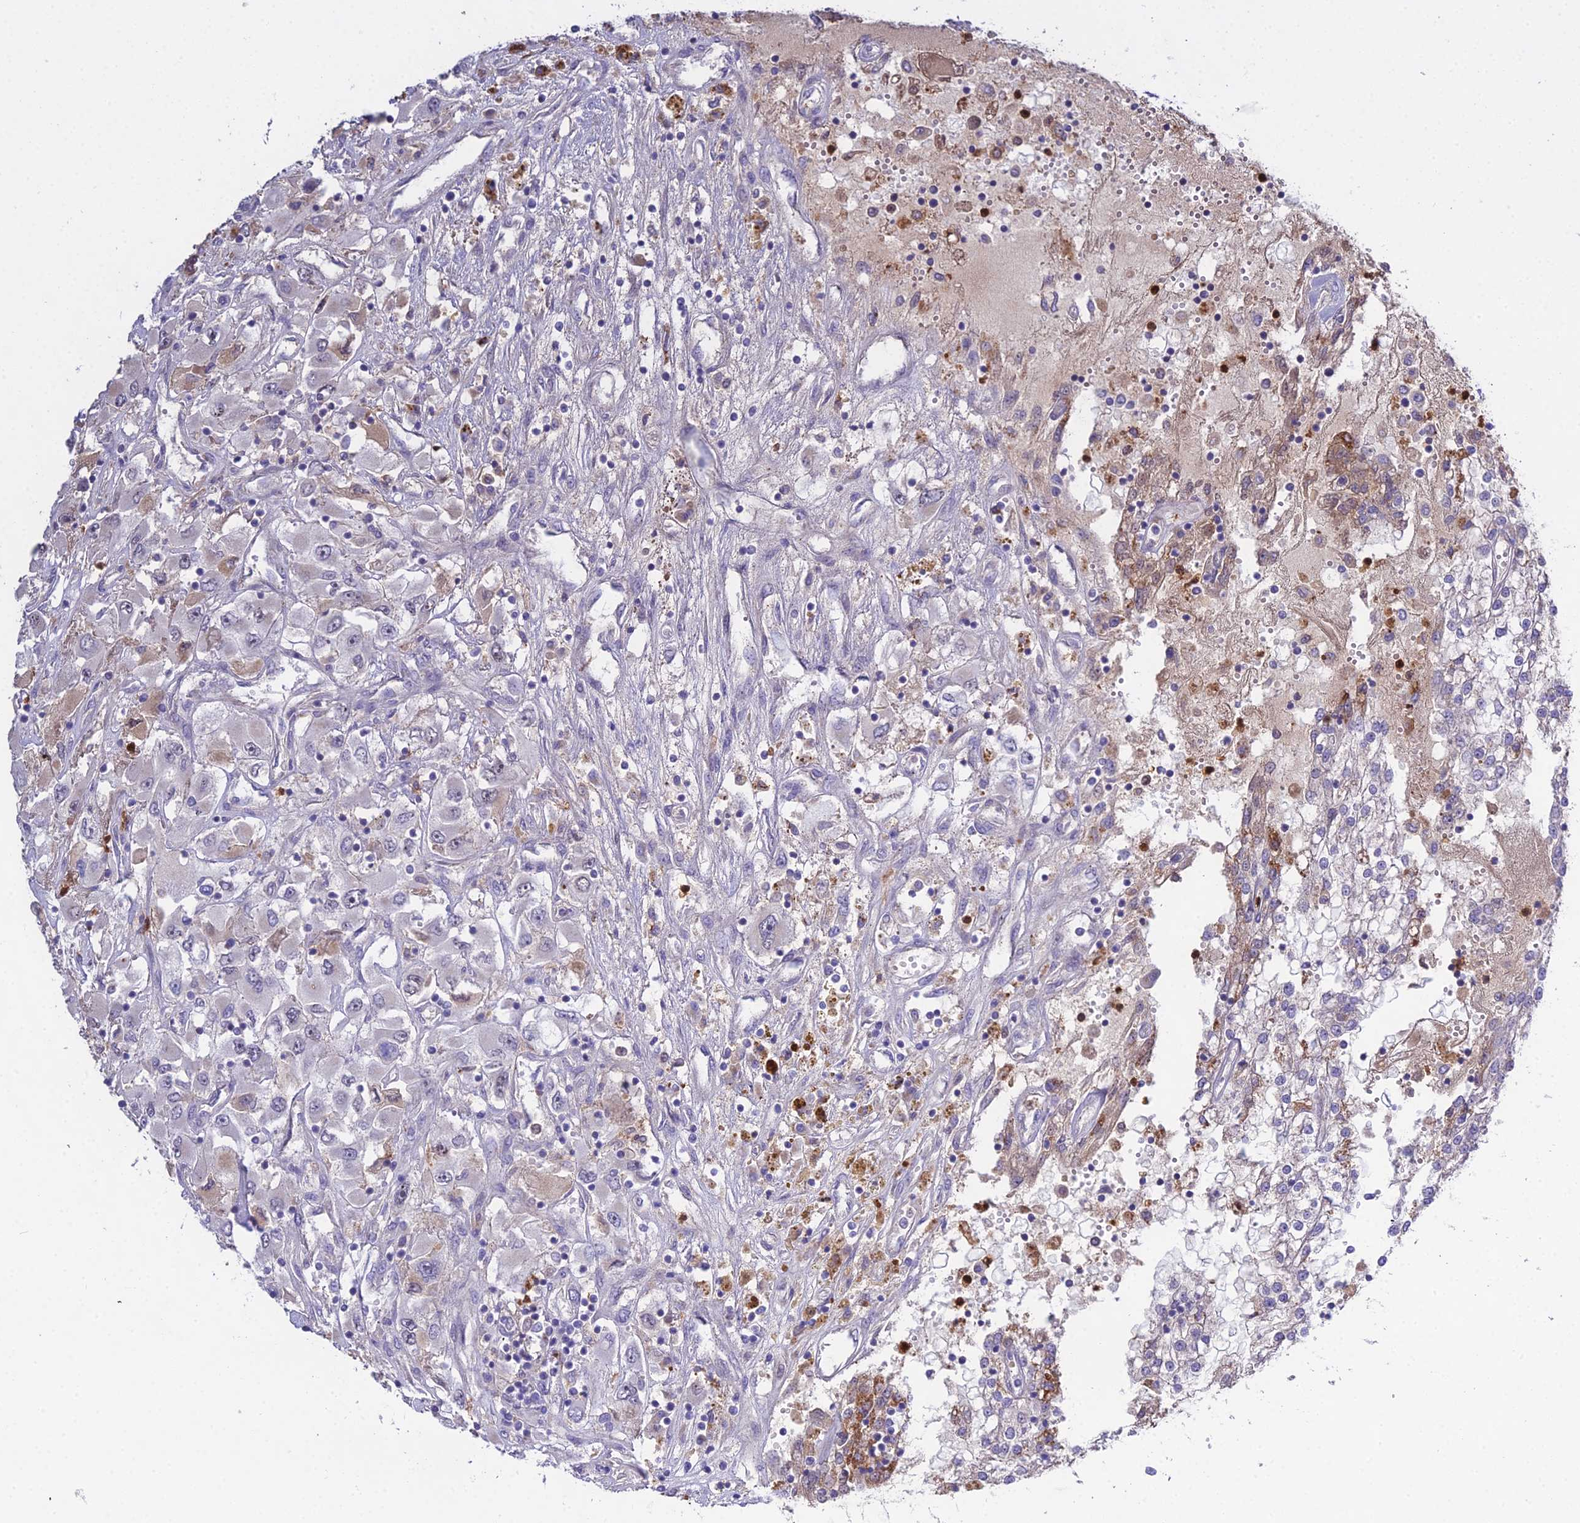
{"staining": {"intensity": "weak", "quantity": "<25%", "location": "cytoplasmic/membranous"}, "tissue": "renal cancer", "cell_type": "Tumor cells", "image_type": "cancer", "snomed": [{"axis": "morphology", "description": "Adenocarcinoma, NOS"}, {"axis": "topography", "description": "Kidney"}], "caption": "IHC micrograph of neoplastic tissue: human renal cancer stained with DAB (3,3'-diaminobenzidine) displays no significant protein staining in tumor cells.", "gene": "EID2", "patient": {"sex": "female", "age": 52}}